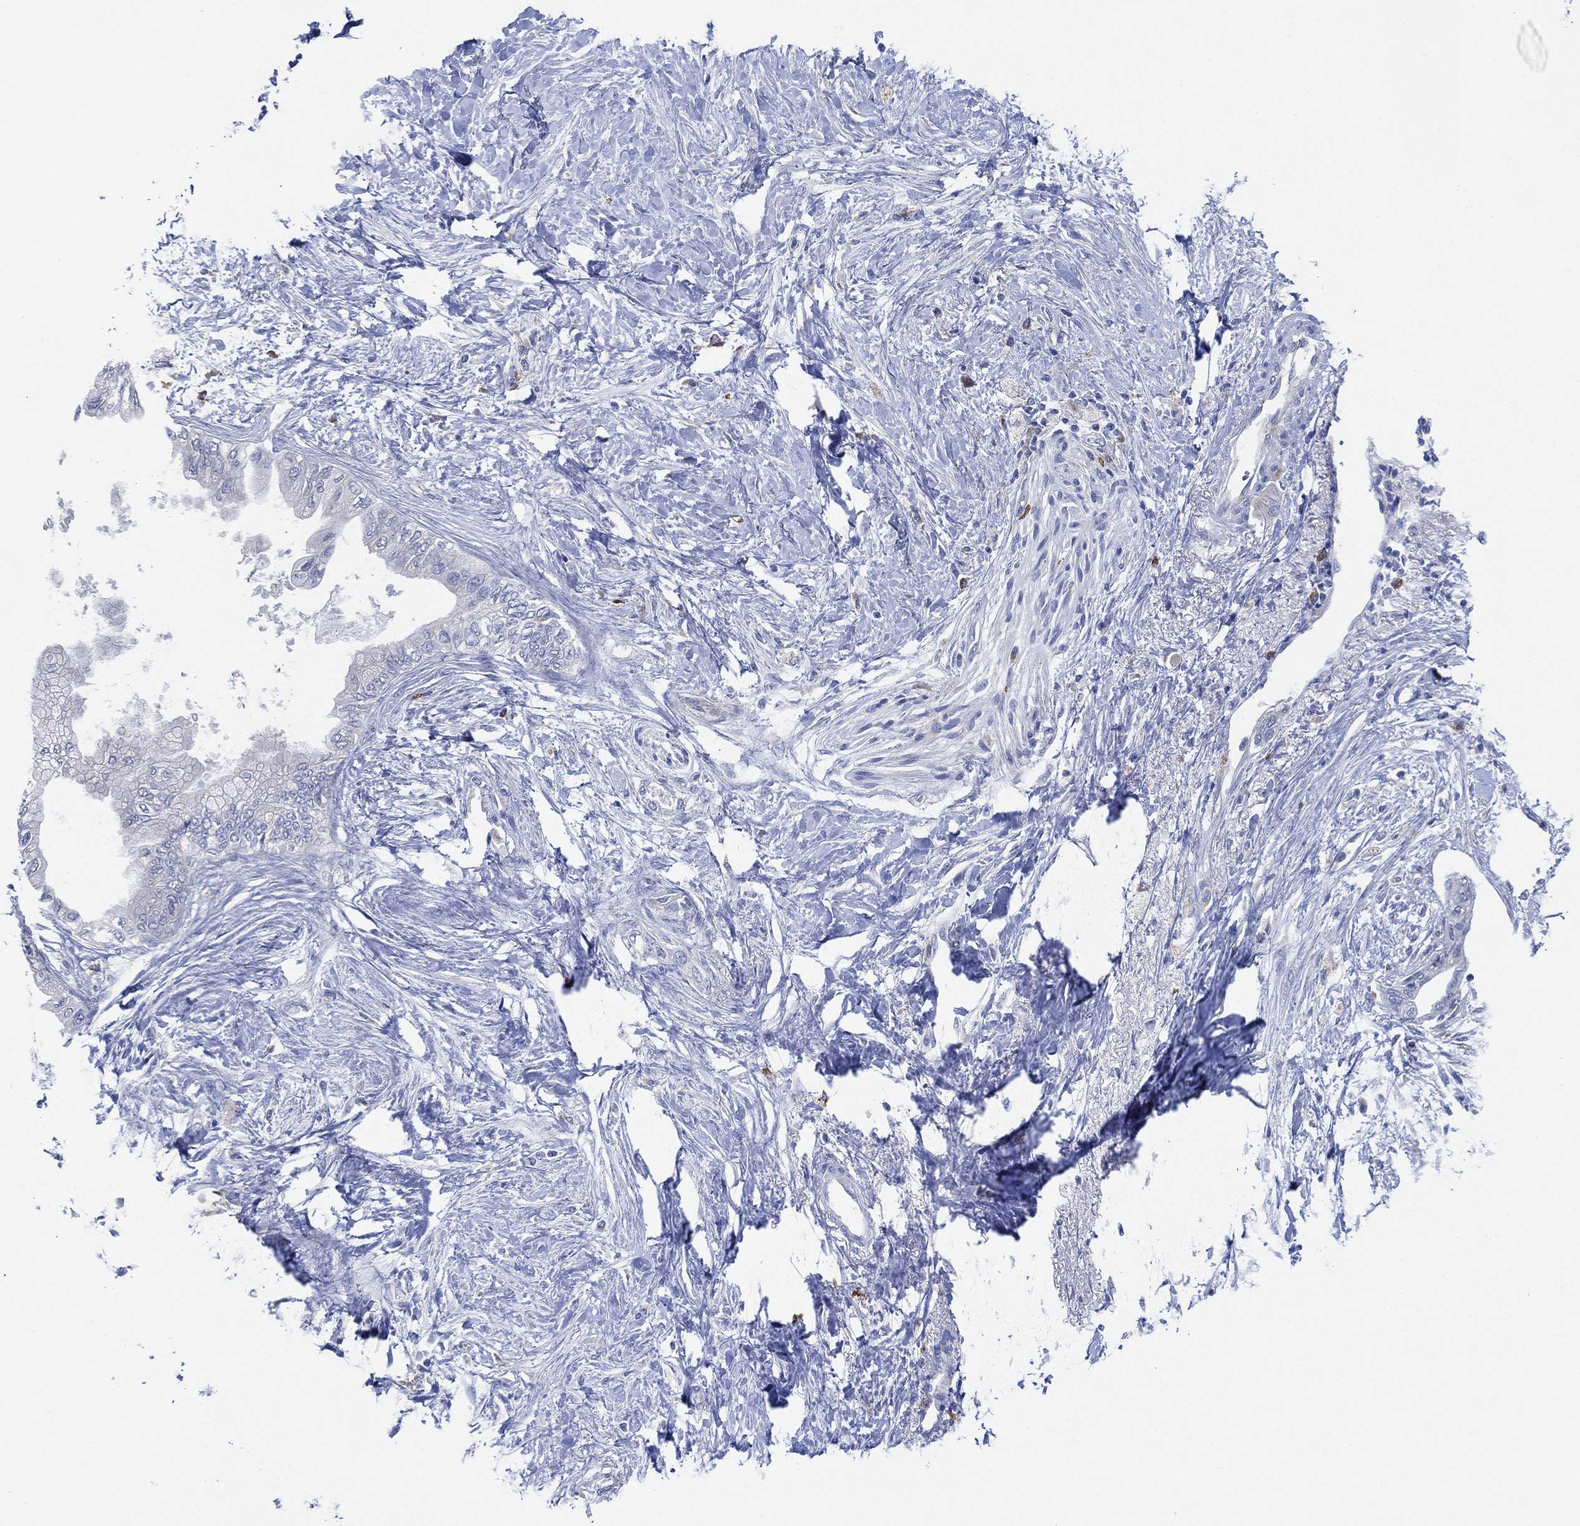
{"staining": {"intensity": "negative", "quantity": "none", "location": "none"}, "tissue": "pancreatic cancer", "cell_type": "Tumor cells", "image_type": "cancer", "snomed": [{"axis": "morphology", "description": "Normal tissue, NOS"}, {"axis": "morphology", "description": "Adenocarcinoma, NOS"}, {"axis": "topography", "description": "Pancreas"}, {"axis": "topography", "description": "Duodenum"}], "caption": "High power microscopy photomicrograph of an immunohistochemistry (IHC) image of pancreatic cancer, revealing no significant staining in tumor cells.", "gene": "GALNS", "patient": {"sex": "female", "age": 60}}